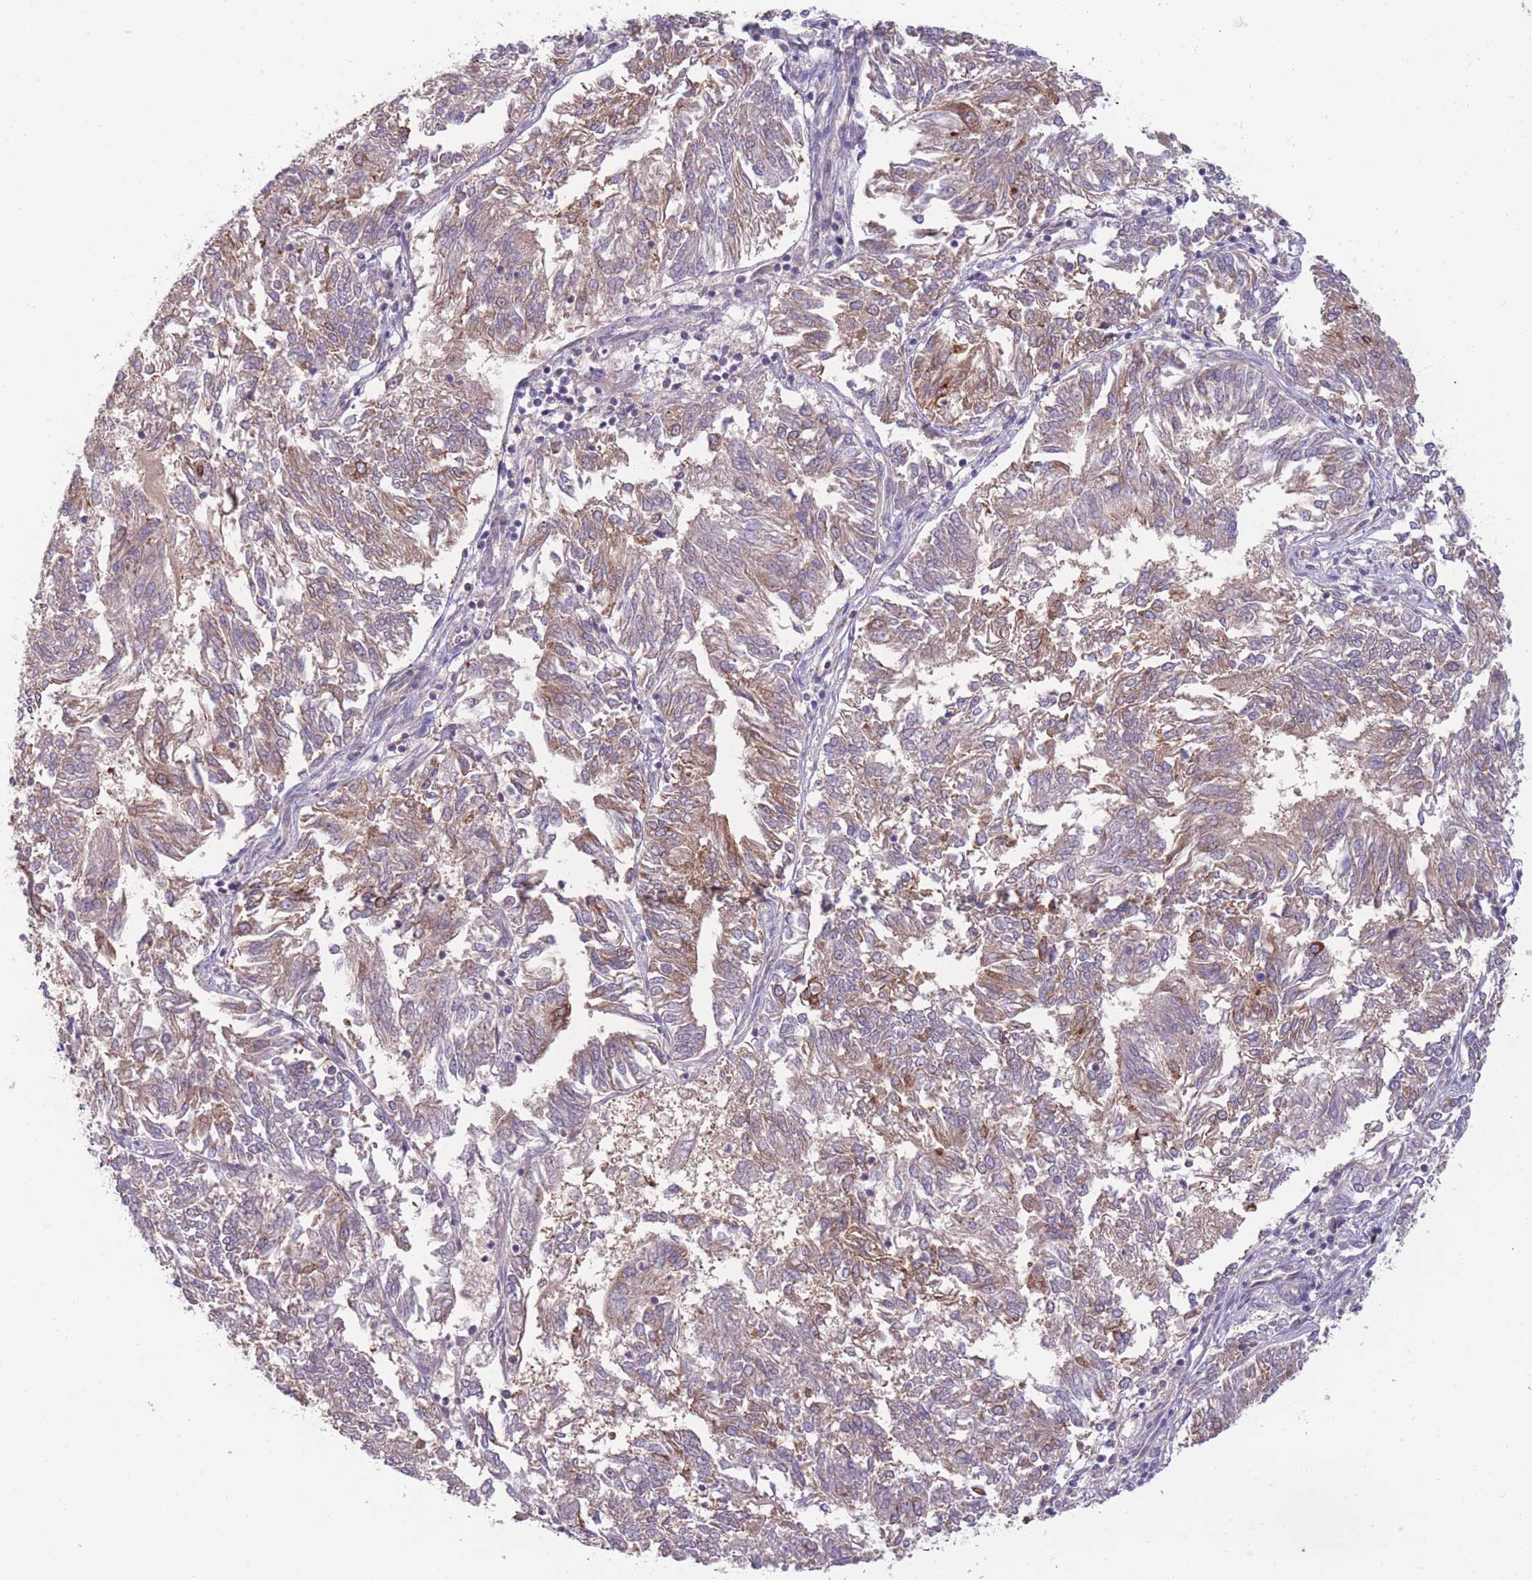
{"staining": {"intensity": "moderate", "quantity": ">75%", "location": "cytoplasmic/membranous"}, "tissue": "endometrial cancer", "cell_type": "Tumor cells", "image_type": "cancer", "snomed": [{"axis": "morphology", "description": "Adenocarcinoma, NOS"}, {"axis": "topography", "description": "Endometrium"}], "caption": "Endometrial cancer tissue displays moderate cytoplasmic/membranous expression in approximately >75% of tumor cells, visualized by immunohistochemistry. The protein of interest is shown in brown color, while the nuclei are stained blue.", "gene": "RGS11", "patient": {"sex": "female", "age": 58}}